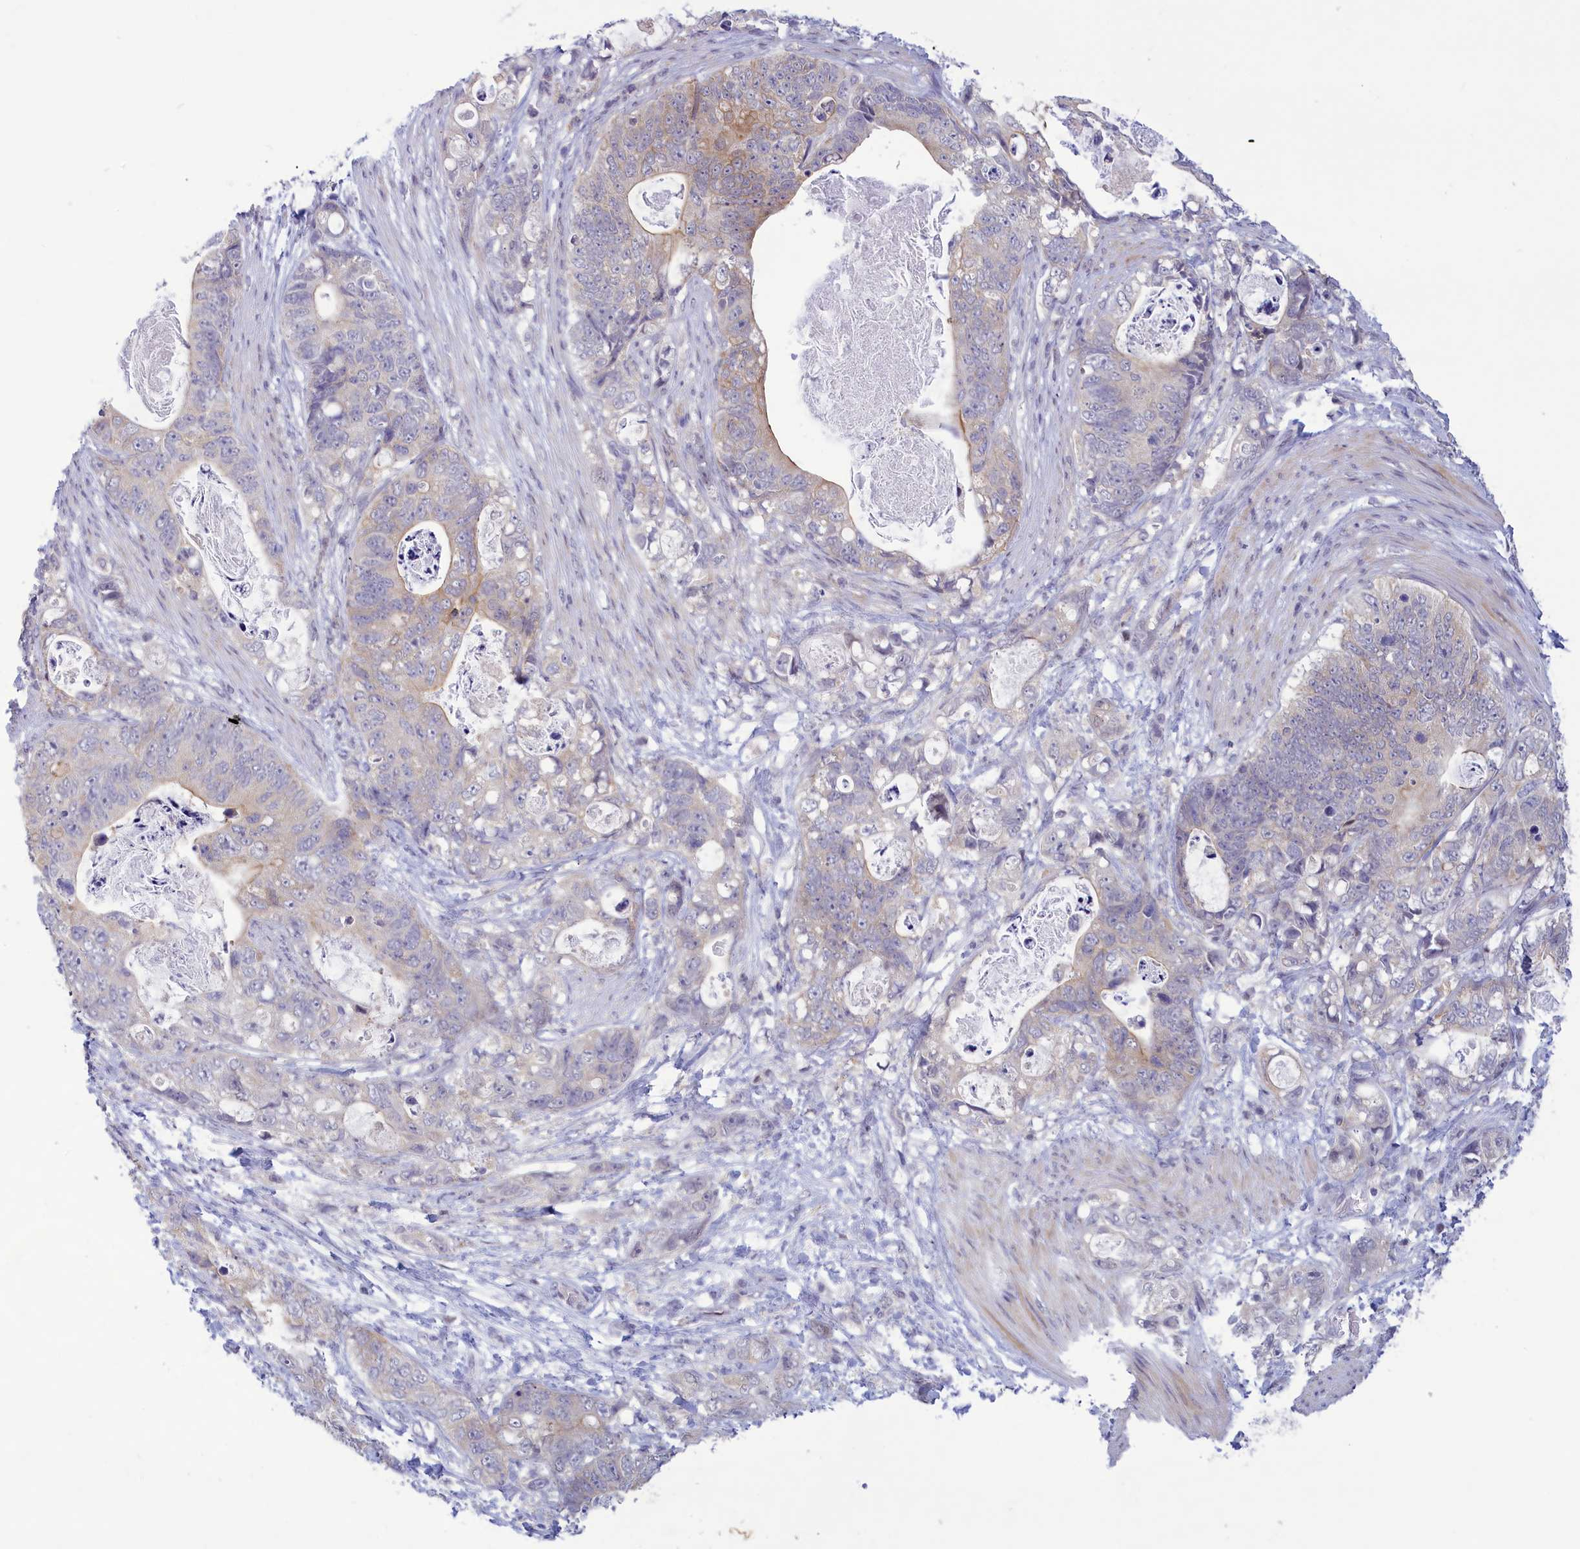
{"staining": {"intensity": "weak", "quantity": "<25%", "location": "cytoplasmic/membranous"}, "tissue": "stomach cancer", "cell_type": "Tumor cells", "image_type": "cancer", "snomed": [{"axis": "morphology", "description": "Normal tissue, NOS"}, {"axis": "morphology", "description": "Adenocarcinoma, NOS"}, {"axis": "topography", "description": "Stomach"}], "caption": "Photomicrograph shows no protein expression in tumor cells of stomach cancer tissue.", "gene": "CORO2A", "patient": {"sex": "female", "age": 89}}